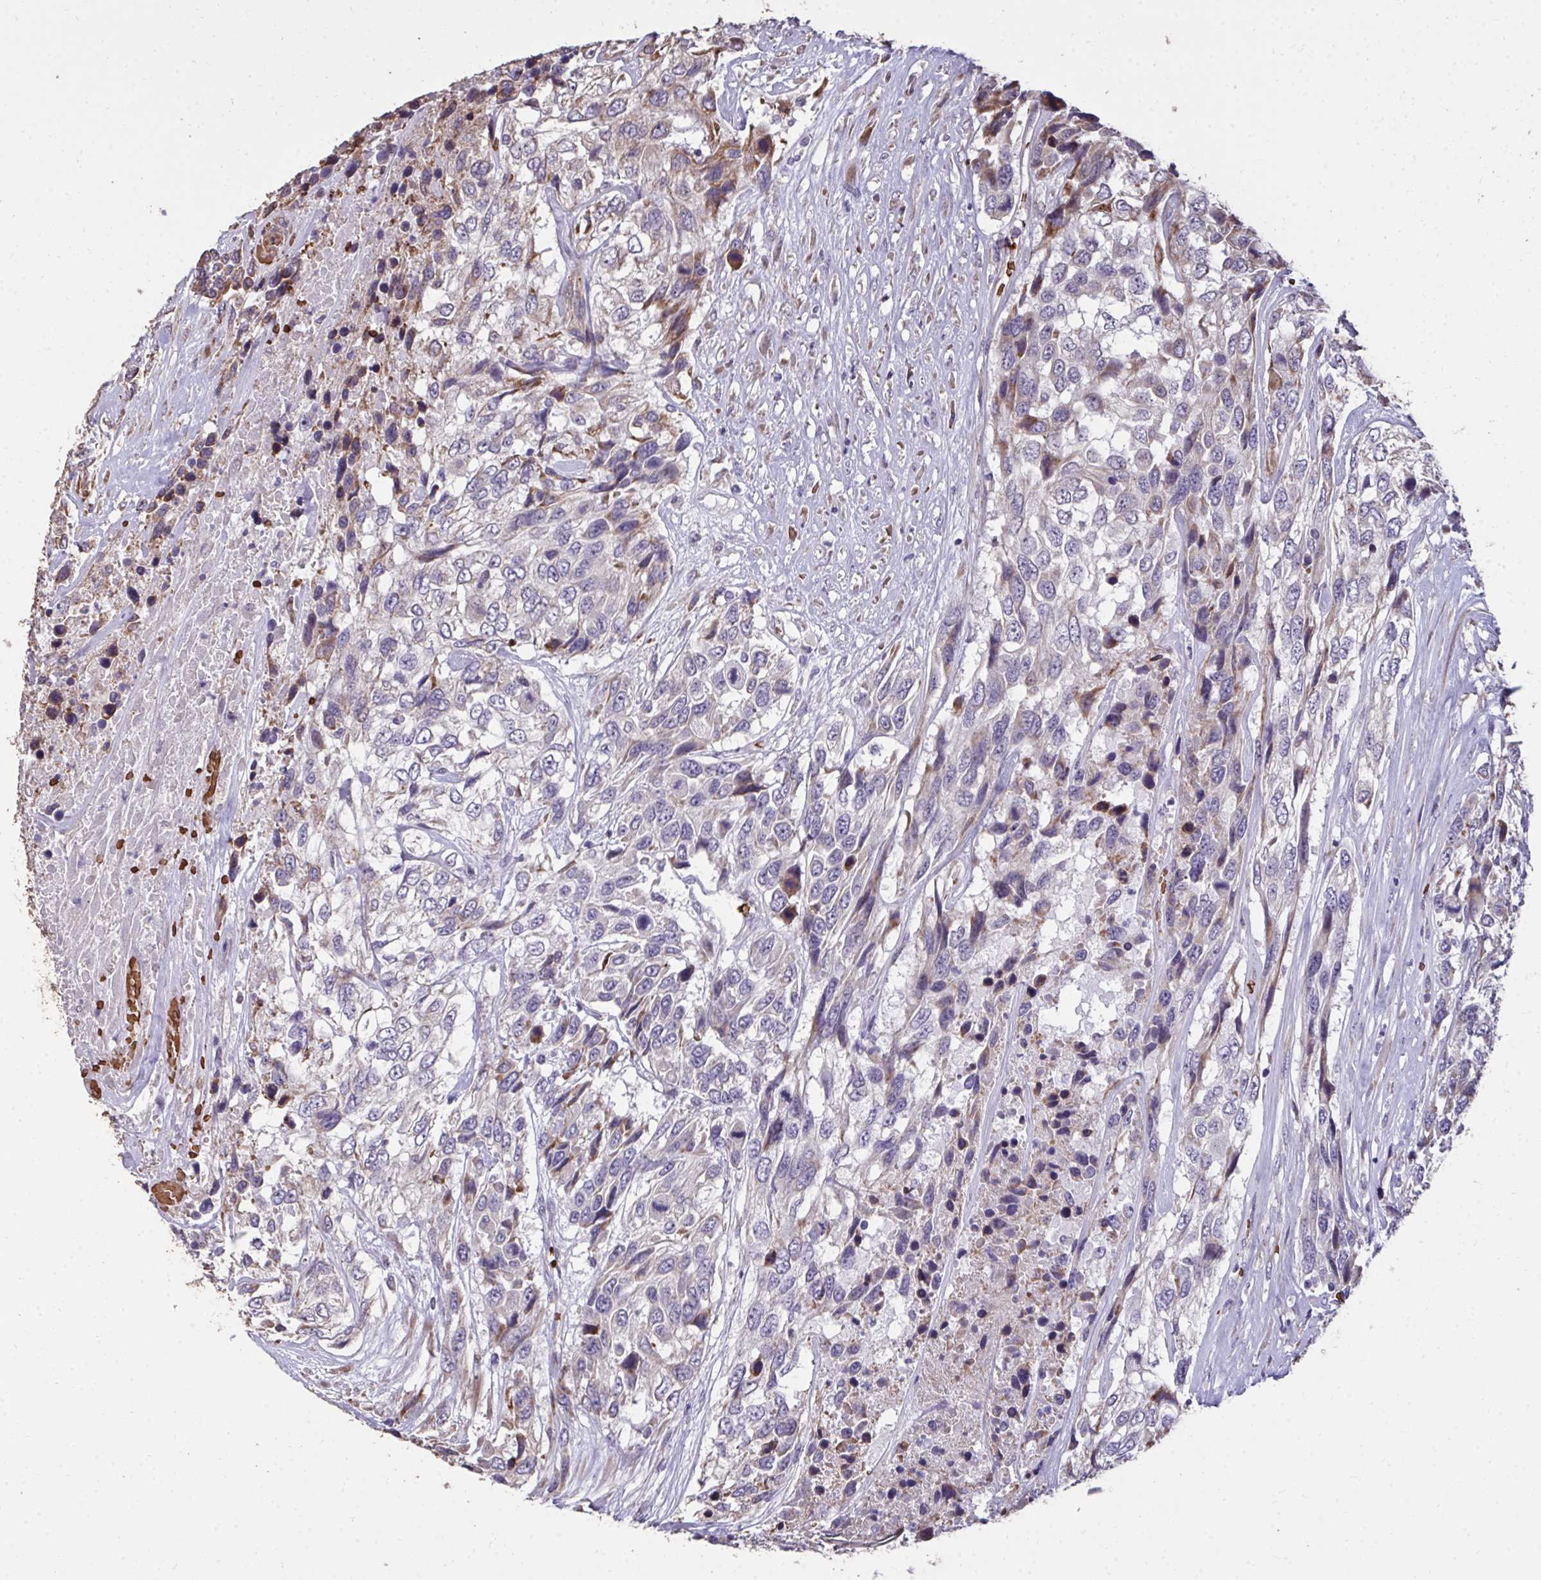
{"staining": {"intensity": "negative", "quantity": "none", "location": "none"}, "tissue": "urothelial cancer", "cell_type": "Tumor cells", "image_type": "cancer", "snomed": [{"axis": "morphology", "description": "Urothelial carcinoma, High grade"}, {"axis": "topography", "description": "Urinary bladder"}], "caption": "IHC histopathology image of human high-grade urothelial carcinoma stained for a protein (brown), which reveals no staining in tumor cells.", "gene": "FIBCD1", "patient": {"sex": "female", "age": 70}}